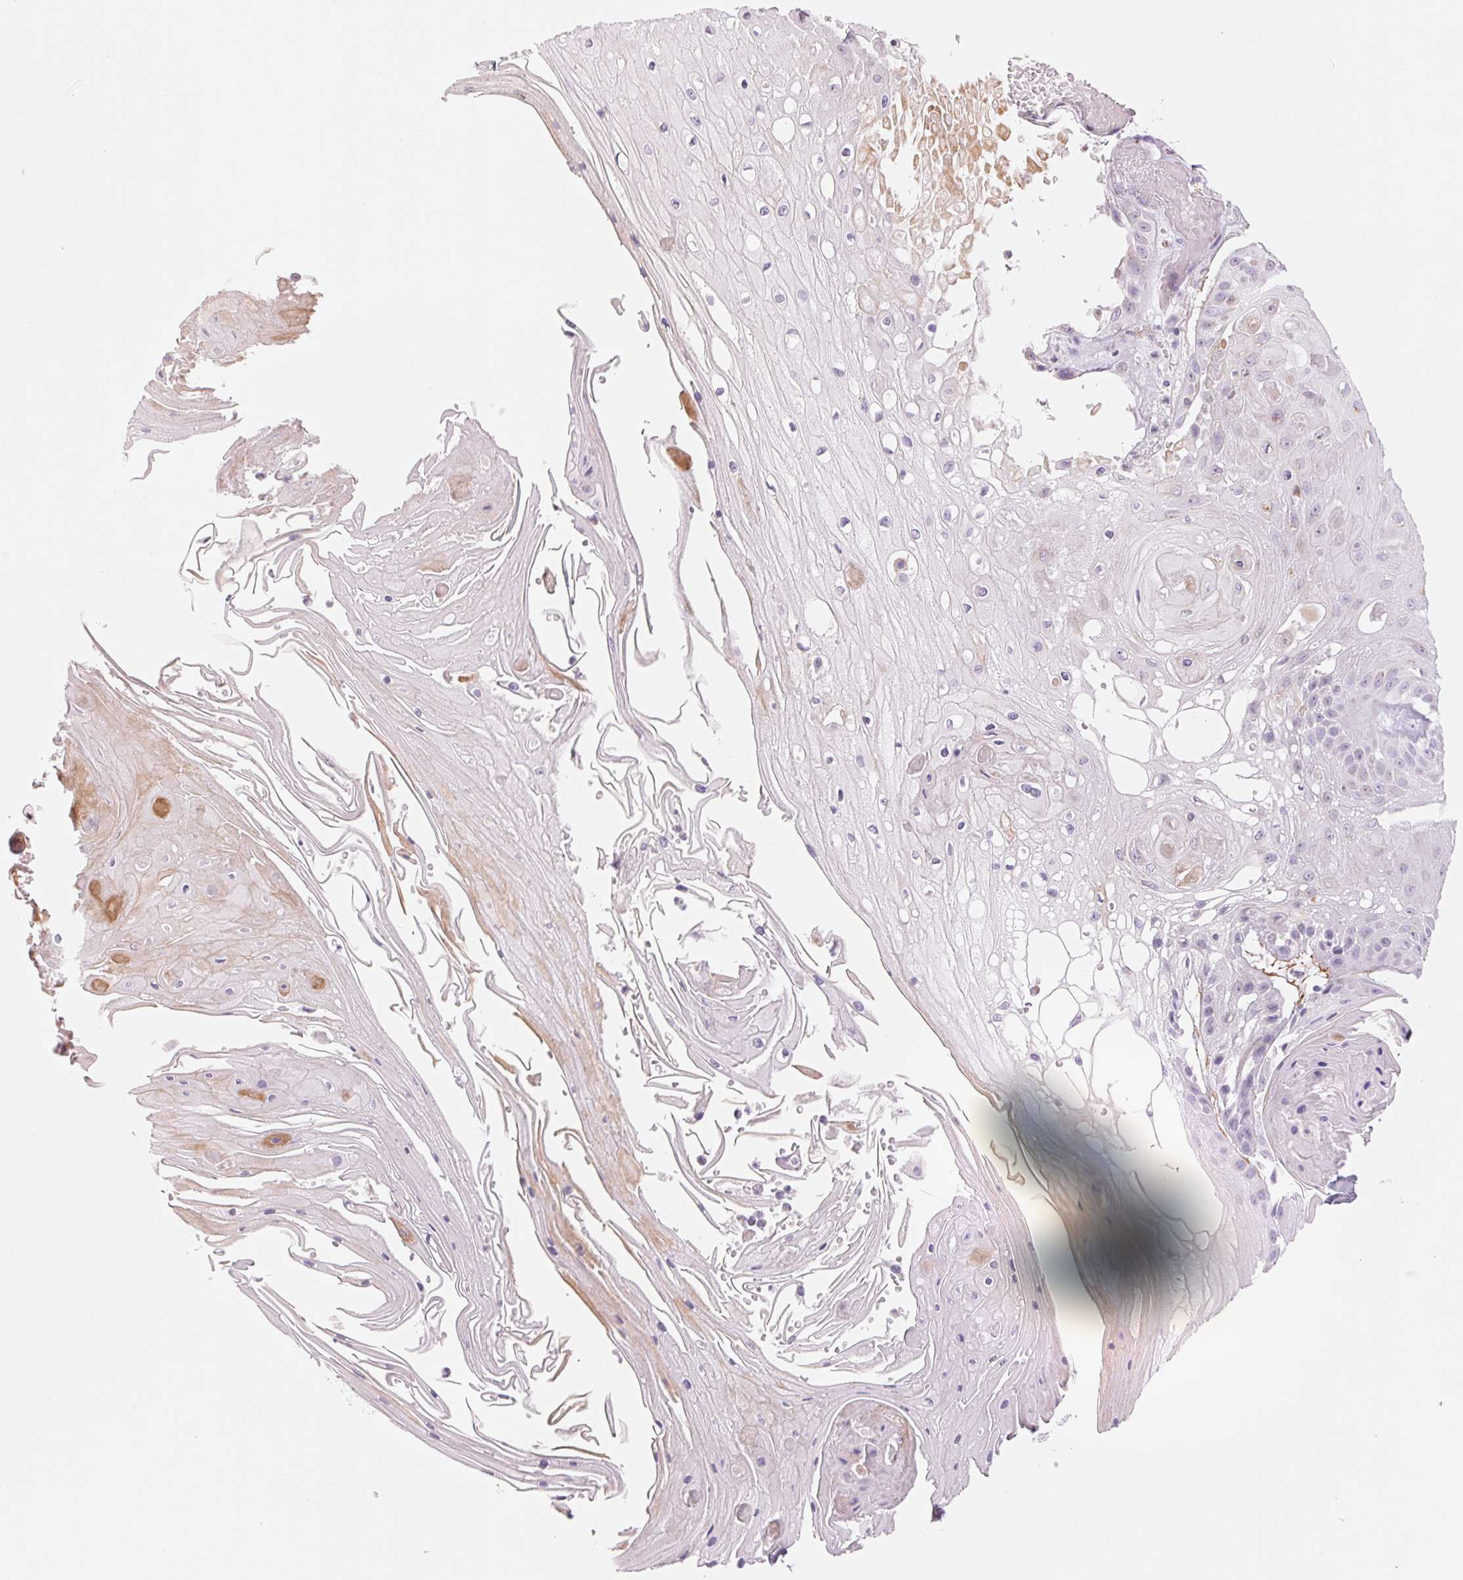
{"staining": {"intensity": "moderate", "quantity": "25%-75%", "location": "cytoplasmic/membranous"}, "tissue": "skin cancer", "cell_type": "Tumor cells", "image_type": "cancer", "snomed": [{"axis": "morphology", "description": "Squamous cell carcinoma, NOS"}, {"axis": "topography", "description": "Skin"}], "caption": "The micrograph displays immunohistochemical staining of skin squamous cell carcinoma. There is moderate cytoplasmic/membranous staining is identified in approximately 25%-75% of tumor cells.", "gene": "GALNT7", "patient": {"sex": "male", "age": 70}}